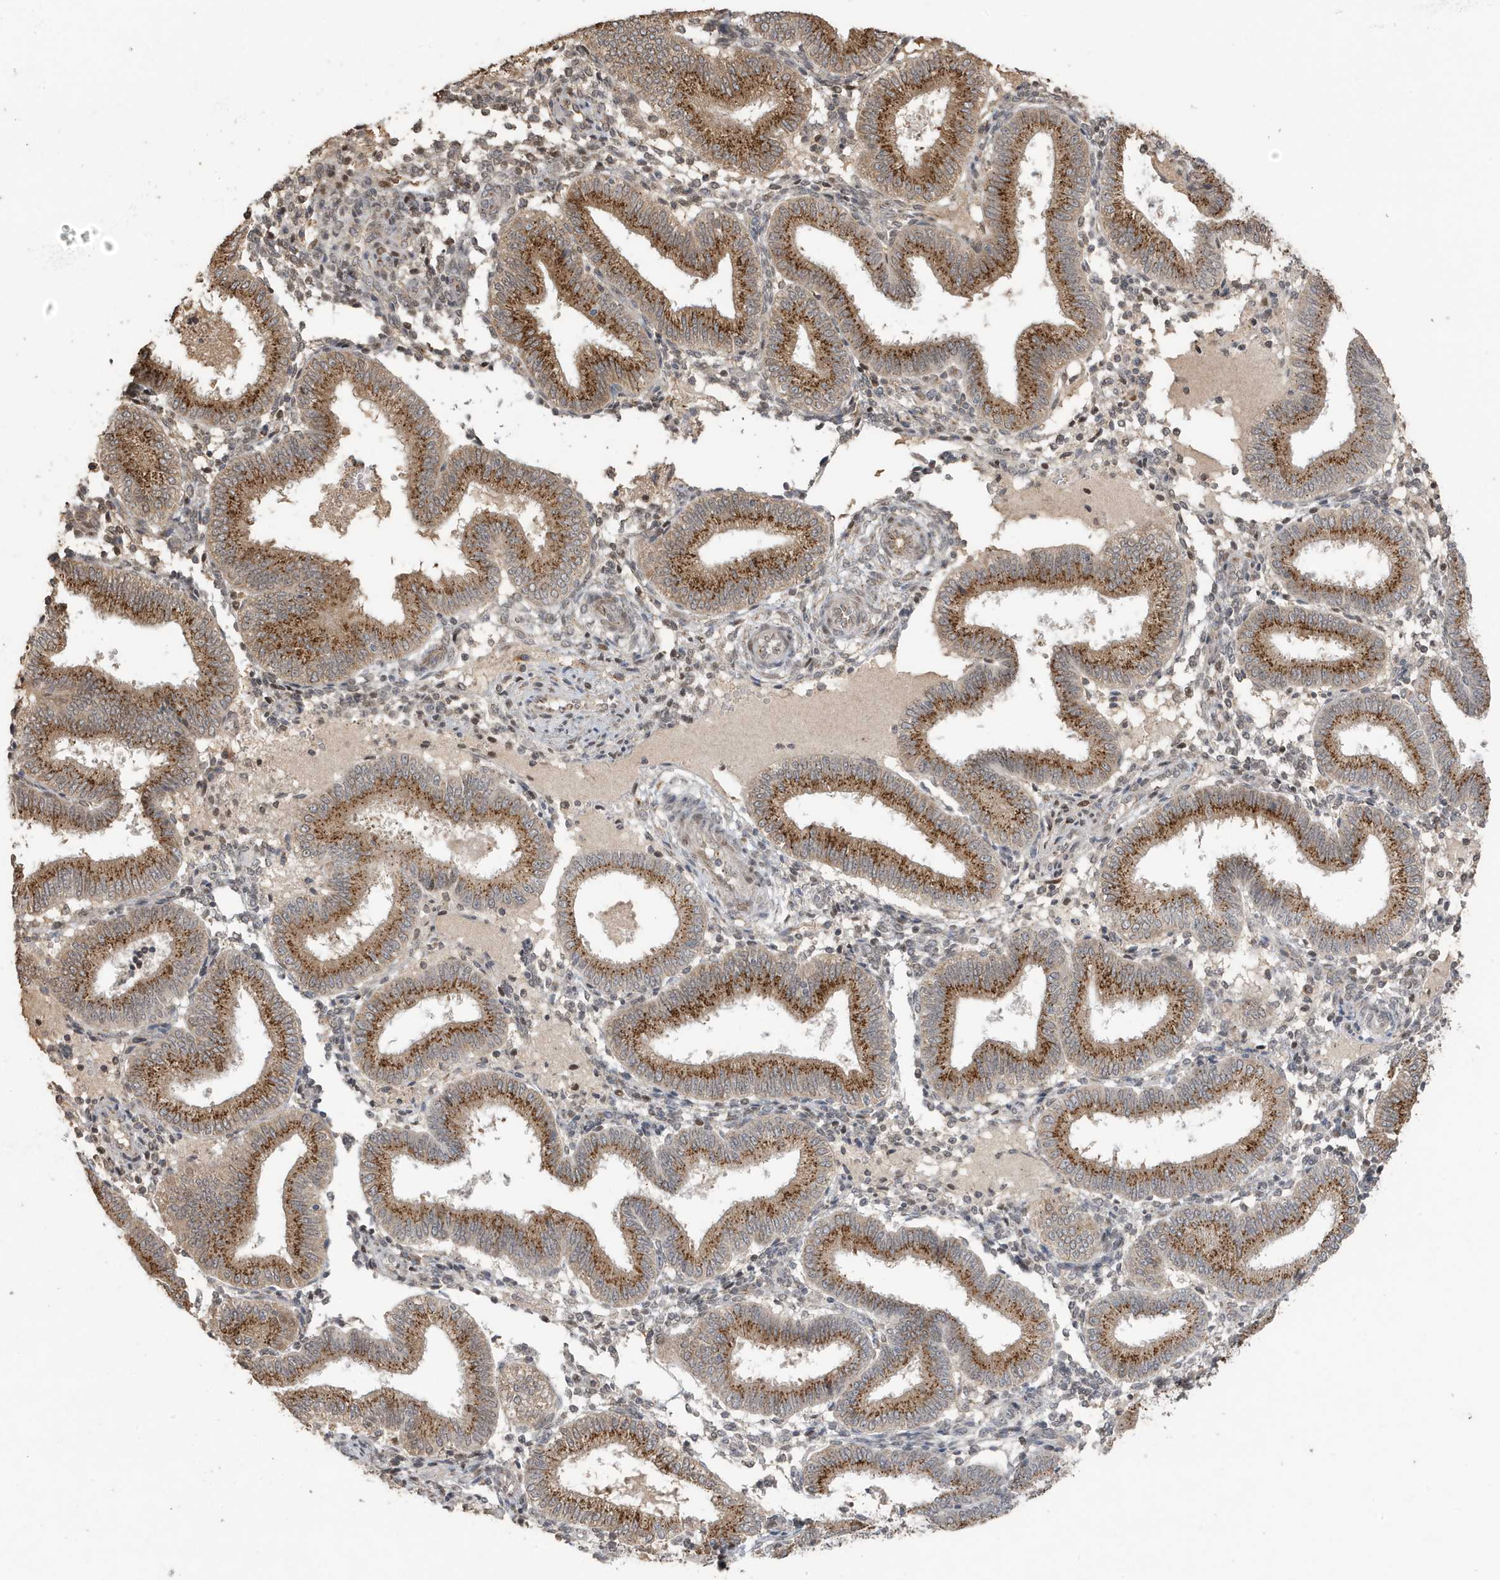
{"staining": {"intensity": "moderate", "quantity": "25%-75%", "location": "cytoplasmic/membranous"}, "tissue": "endometrium", "cell_type": "Cells in endometrial stroma", "image_type": "normal", "snomed": [{"axis": "morphology", "description": "Normal tissue, NOS"}, {"axis": "topography", "description": "Endometrium"}], "caption": "High-power microscopy captured an immunohistochemistry (IHC) micrograph of normal endometrium, revealing moderate cytoplasmic/membranous positivity in about 25%-75% of cells in endometrial stroma. The protein of interest is stained brown, and the nuclei are stained in blue (DAB (3,3'-diaminobenzidine) IHC with brightfield microscopy, high magnification).", "gene": "RER1", "patient": {"sex": "female", "age": 39}}